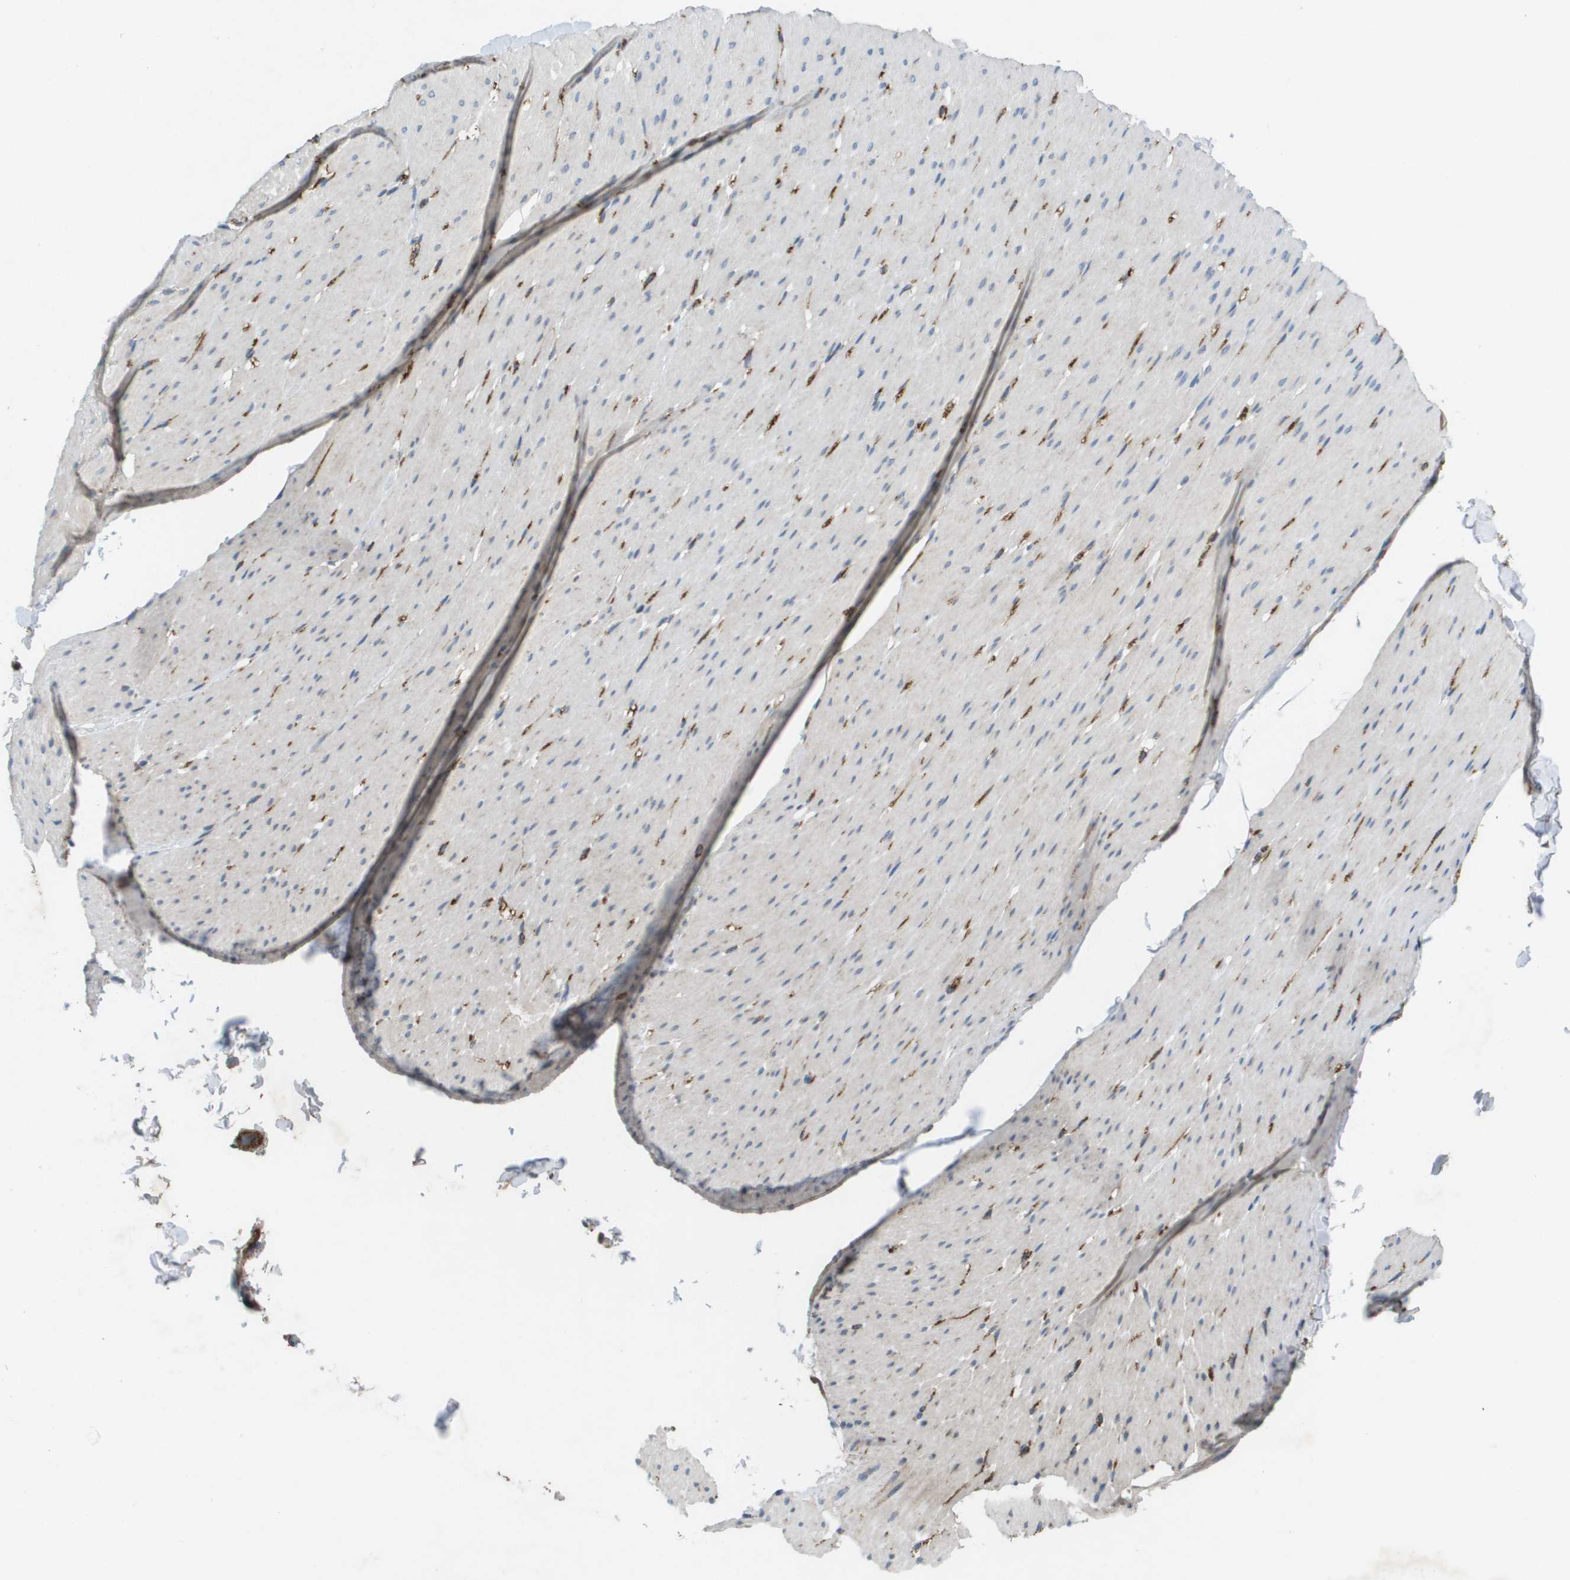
{"staining": {"intensity": "negative", "quantity": "none", "location": "none"}, "tissue": "smooth muscle", "cell_type": "Smooth muscle cells", "image_type": "normal", "snomed": [{"axis": "morphology", "description": "Normal tissue, NOS"}, {"axis": "topography", "description": "Smooth muscle"}, {"axis": "topography", "description": "Colon"}], "caption": "IHC micrograph of normal human smooth muscle stained for a protein (brown), which reveals no staining in smooth muscle cells.", "gene": "CLCN2", "patient": {"sex": "male", "age": 67}}